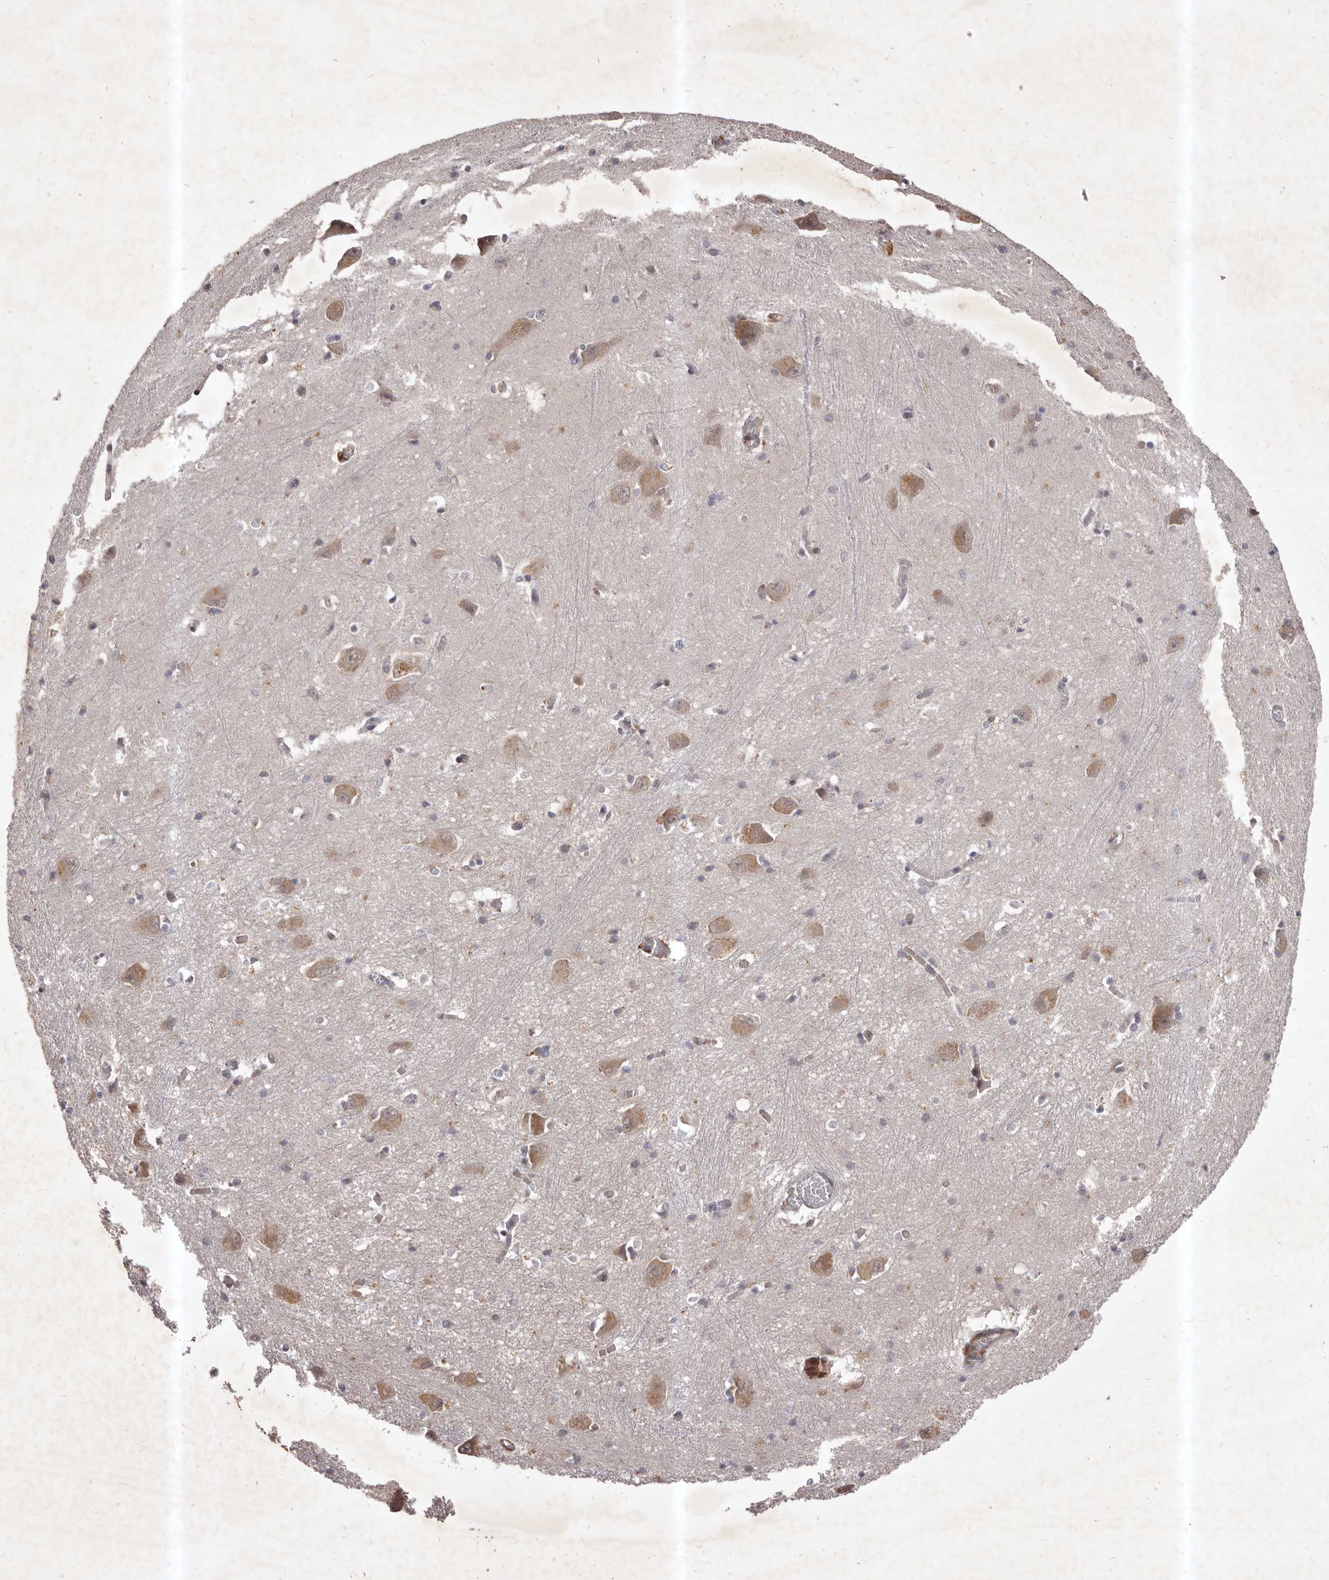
{"staining": {"intensity": "weak", "quantity": "<25%", "location": "cytoplasmic/membranous"}, "tissue": "caudate", "cell_type": "Glial cells", "image_type": "normal", "snomed": [{"axis": "morphology", "description": "Normal tissue, NOS"}, {"axis": "topography", "description": "Lateral ventricle wall"}], "caption": "DAB immunohistochemical staining of unremarkable caudate demonstrates no significant positivity in glial cells.", "gene": "HBS1L", "patient": {"sex": "male", "age": 37}}